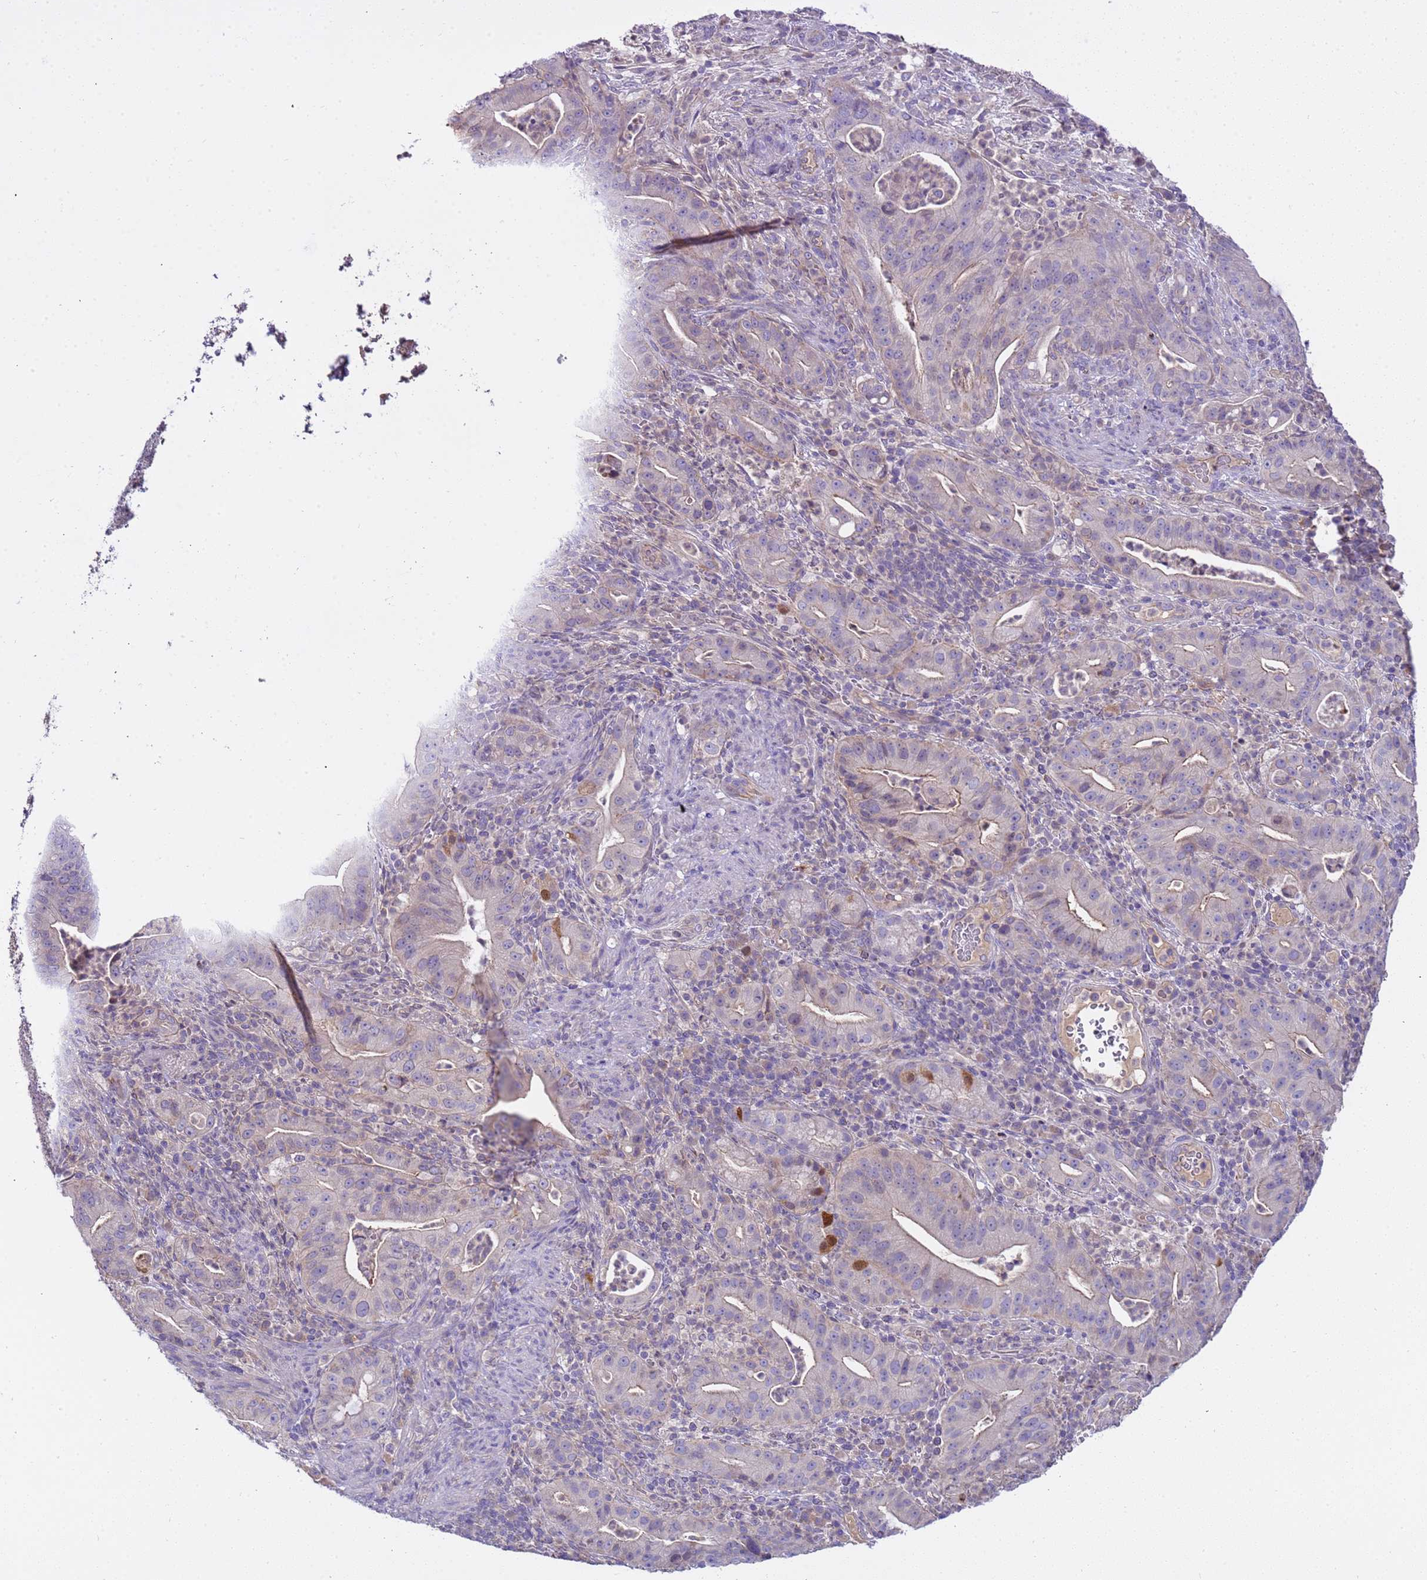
{"staining": {"intensity": "weak", "quantity": "25%-75%", "location": "cytoplasmic/membranous,nuclear"}, "tissue": "pancreatic cancer", "cell_type": "Tumor cells", "image_type": "cancer", "snomed": [{"axis": "morphology", "description": "Adenocarcinoma, NOS"}, {"axis": "topography", "description": "Pancreas"}], "caption": "A micrograph of human adenocarcinoma (pancreatic) stained for a protein shows weak cytoplasmic/membranous and nuclear brown staining in tumor cells. The protein is shown in brown color, while the nuclei are stained blue.", "gene": "PLCXD3", "patient": {"sex": "male", "age": 71}}